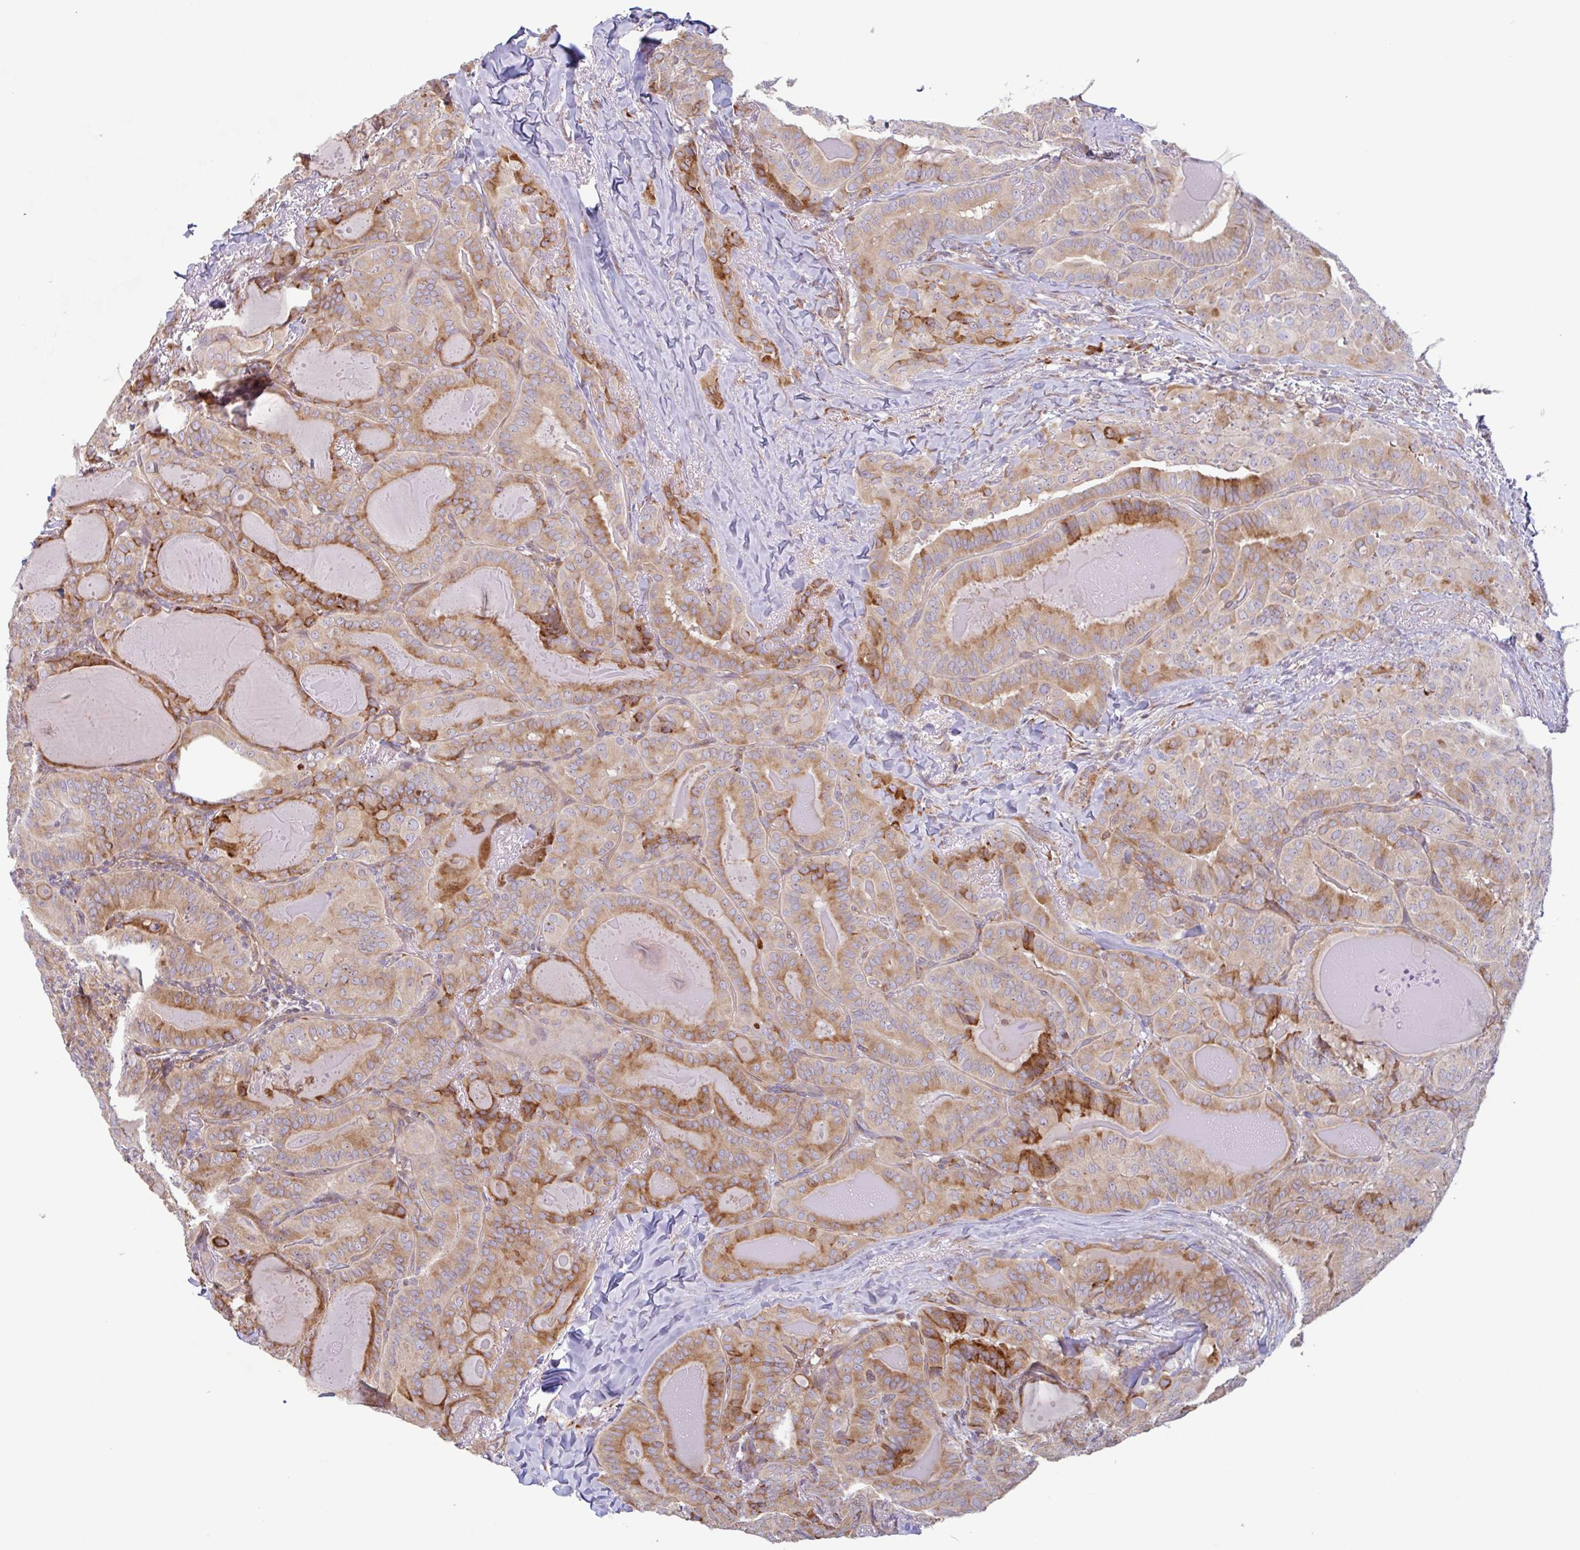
{"staining": {"intensity": "moderate", "quantity": "25%-75%", "location": "cytoplasmic/membranous"}, "tissue": "thyroid cancer", "cell_type": "Tumor cells", "image_type": "cancer", "snomed": [{"axis": "morphology", "description": "Papillary adenocarcinoma, NOS"}, {"axis": "topography", "description": "Thyroid gland"}], "caption": "The image displays staining of thyroid cancer (papillary adenocarcinoma), revealing moderate cytoplasmic/membranous protein expression (brown color) within tumor cells. (Stains: DAB (3,3'-diaminobenzidine) in brown, nuclei in blue, Microscopy: brightfield microscopy at high magnification).", "gene": "RIT1", "patient": {"sex": "female", "age": 68}}